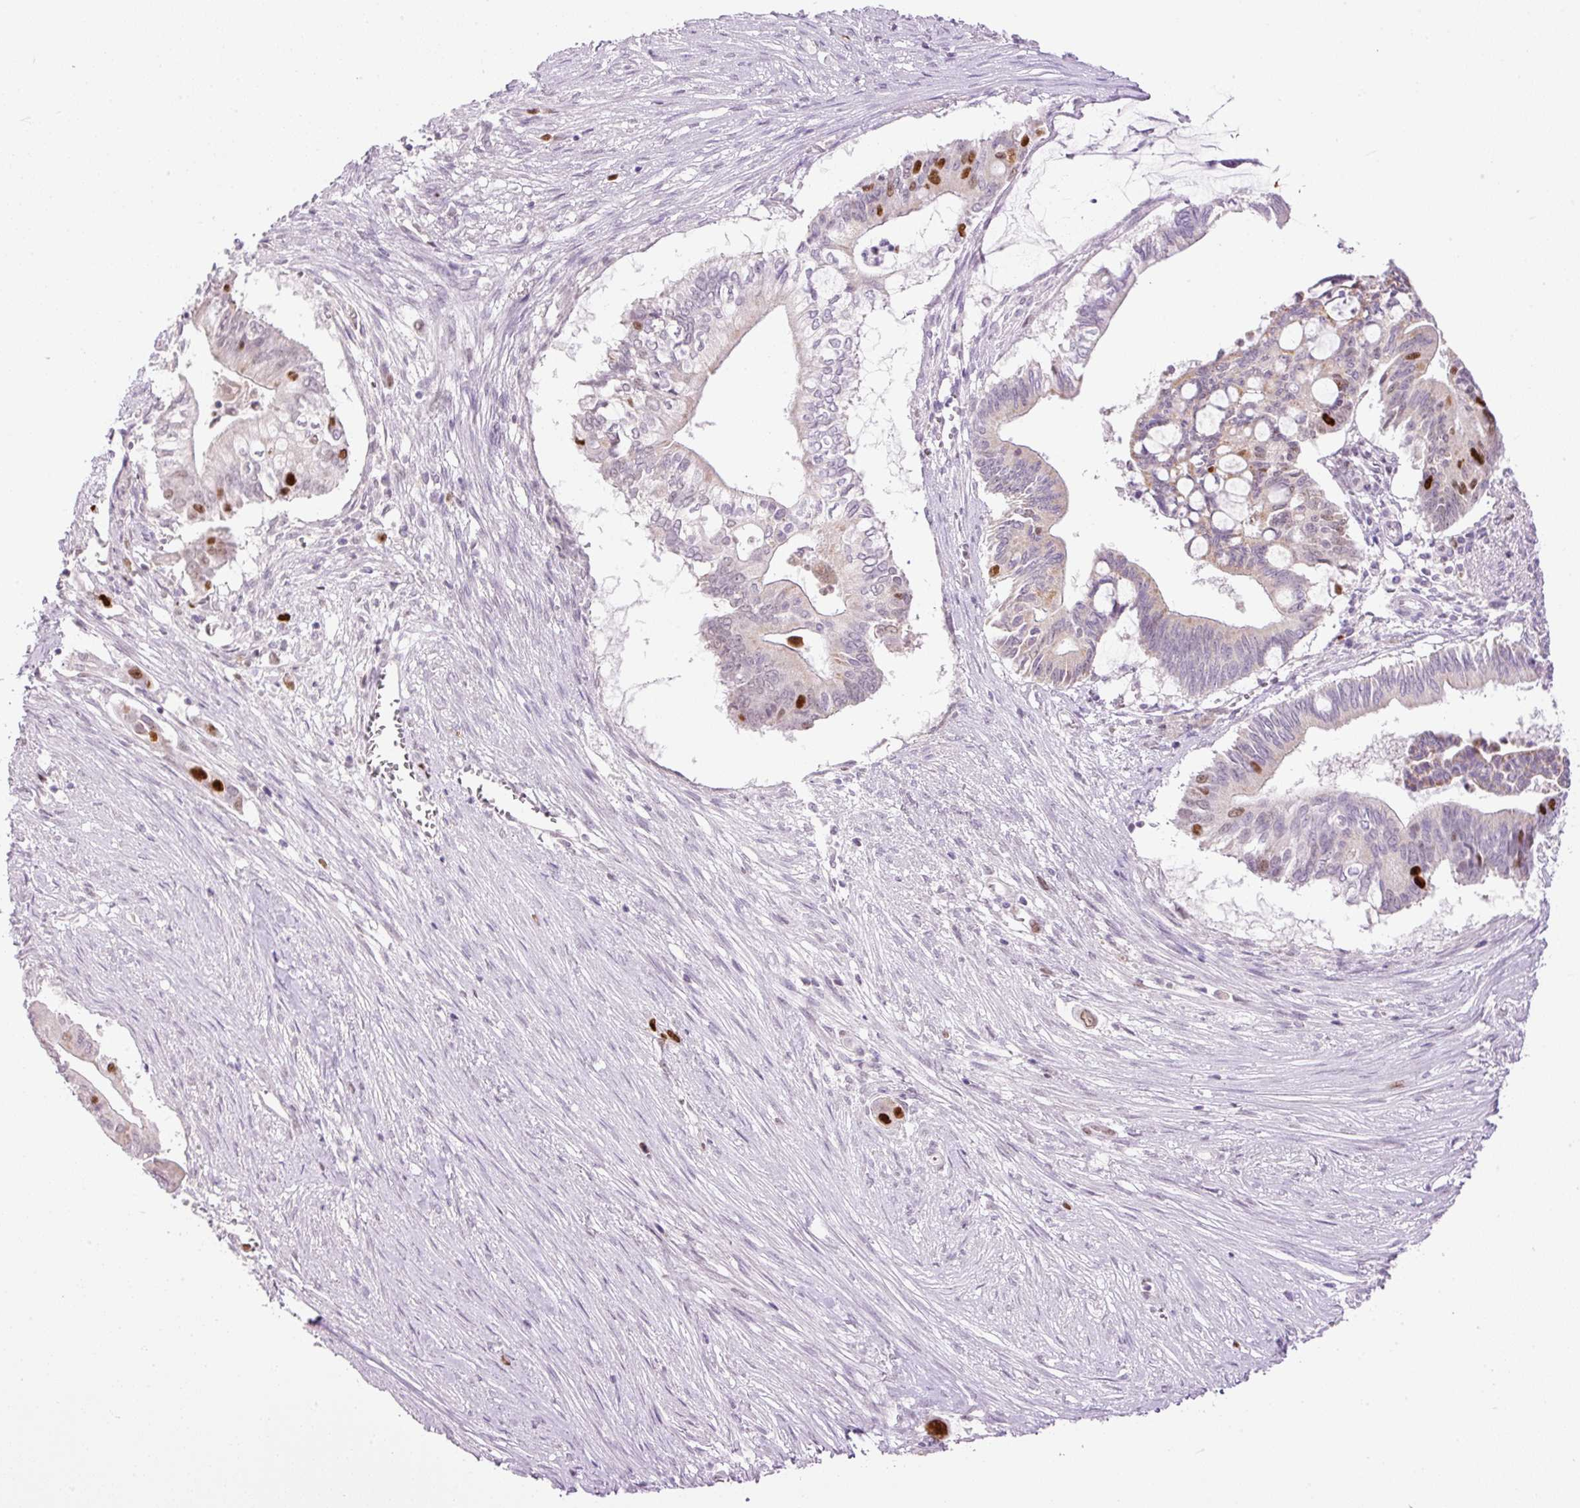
{"staining": {"intensity": "strong", "quantity": "<25%", "location": "nuclear"}, "tissue": "pancreatic cancer", "cell_type": "Tumor cells", "image_type": "cancer", "snomed": [{"axis": "morphology", "description": "Adenocarcinoma, NOS"}, {"axis": "topography", "description": "Pancreas"}], "caption": "A high-resolution photomicrograph shows immunohistochemistry (IHC) staining of pancreatic cancer, which reveals strong nuclear staining in approximately <25% of tumor cells. Using DAB (brown) and hematoxylin (blue) stains, captured at high magnification using brightfield microscopy.", "gene": "KPNA2", "patient": {"sex": "male", "age": 68}}